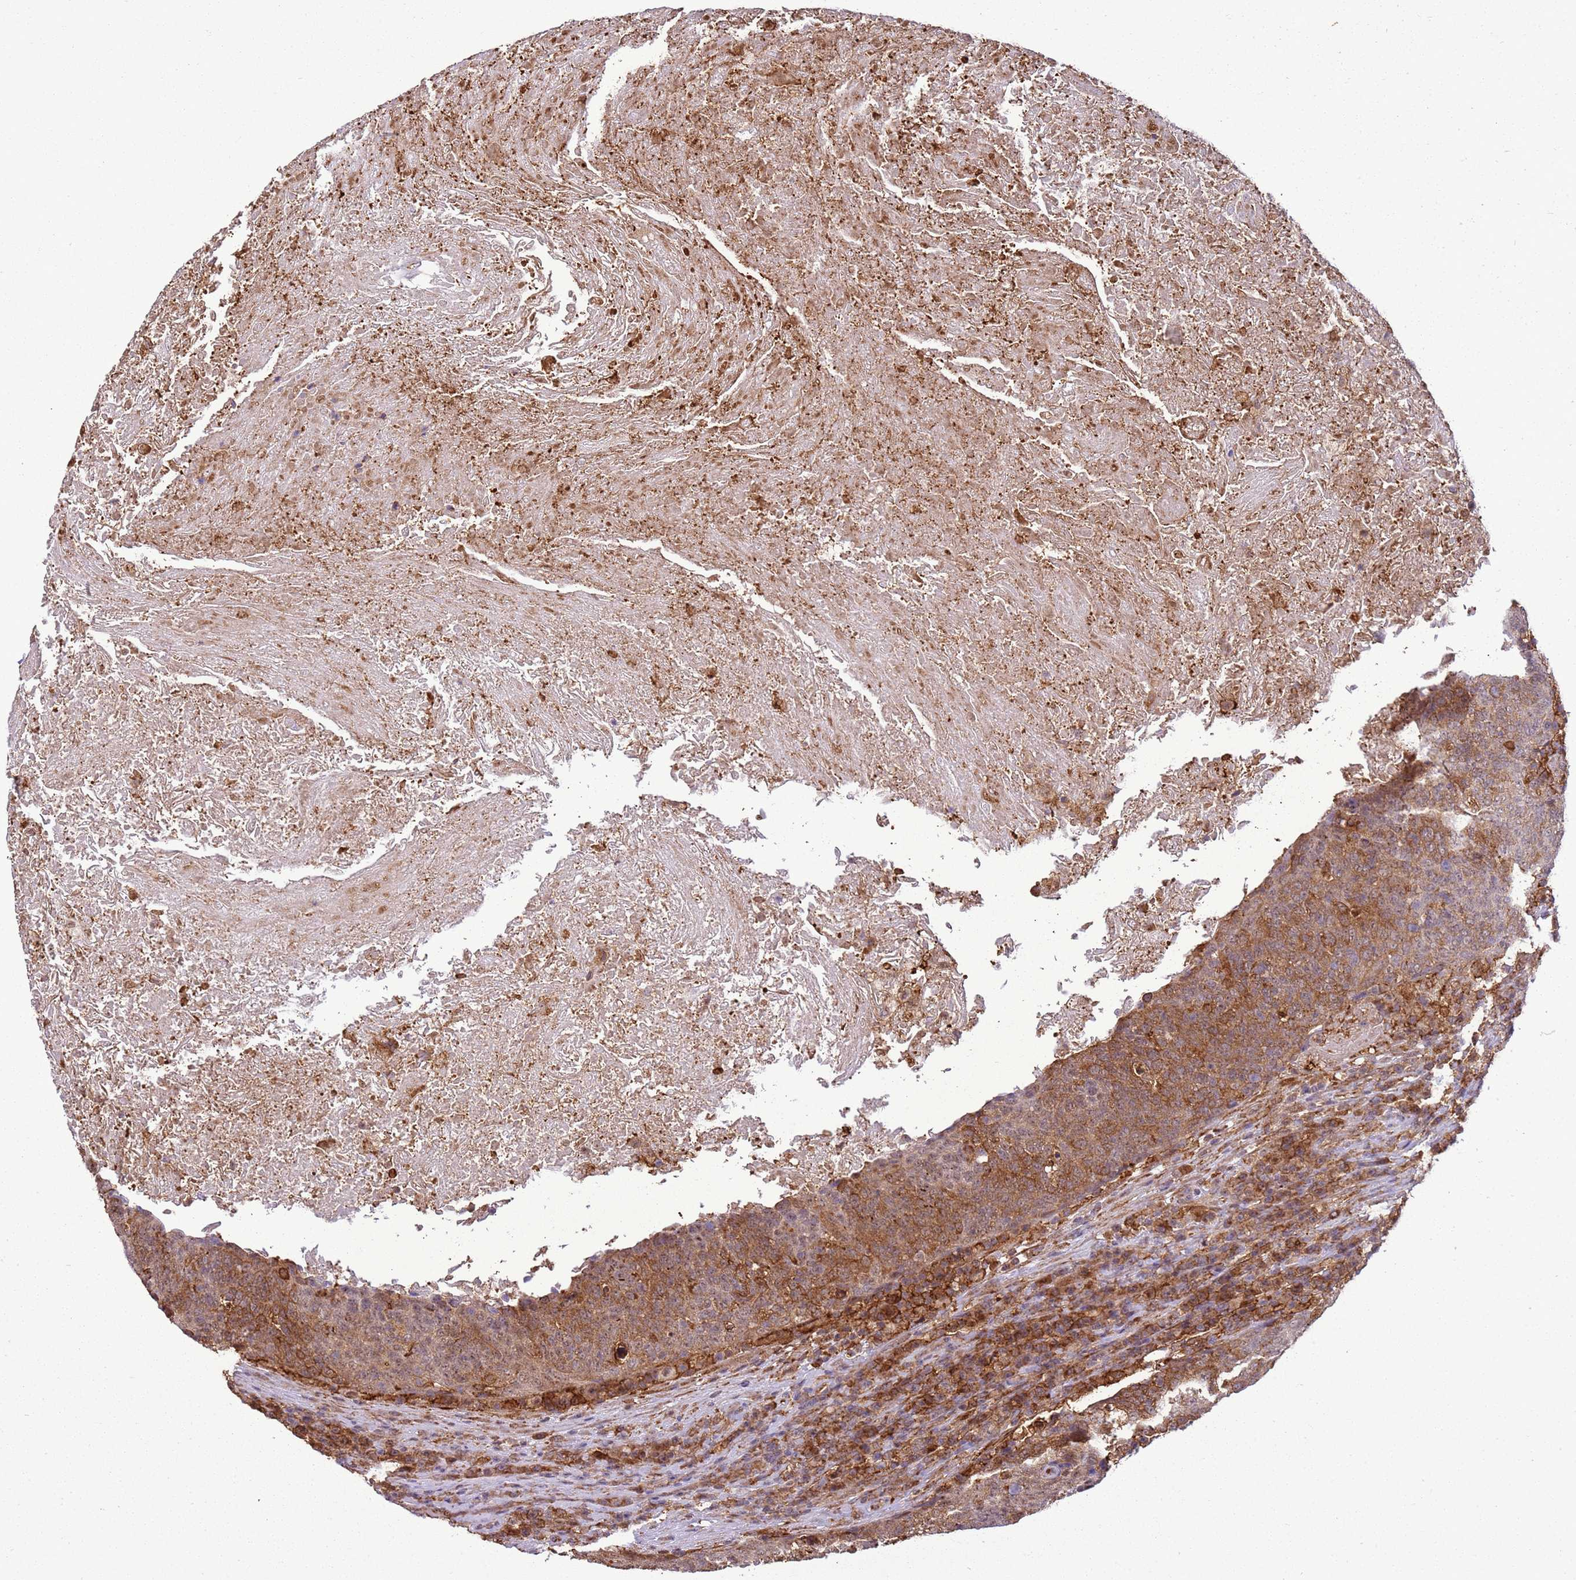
{"staining": {"intensity": "moderate", "quantity": ">75%", "location": "cytoplasmic/membranous,nuclear"}, "tissue": "head and neck cancer", "cell_type": "Tumor cells", "image_type": "cancer", "snomed": [{"axis": "morphology", "description": "Squamous cell carcinoma, NOS"}, {"axis": "morphology", "description": "Squamous cell carcinoma, metastatic, NOS"}, {"axis": "topography", "description": "Lymph node"}, {"axis": "topography", "description": "Head-Neck"}], "caption": "A histopathology image showing moderate cytoplasmic/membranous and nuclear positivity in approximately >75% of tumor cells in head and neck metastatic squamous cell carcinoma, as visualized by brown immunohistochemical staining.", "gene": "GABRE", "patient": {"sex": "male", "age": 62}}